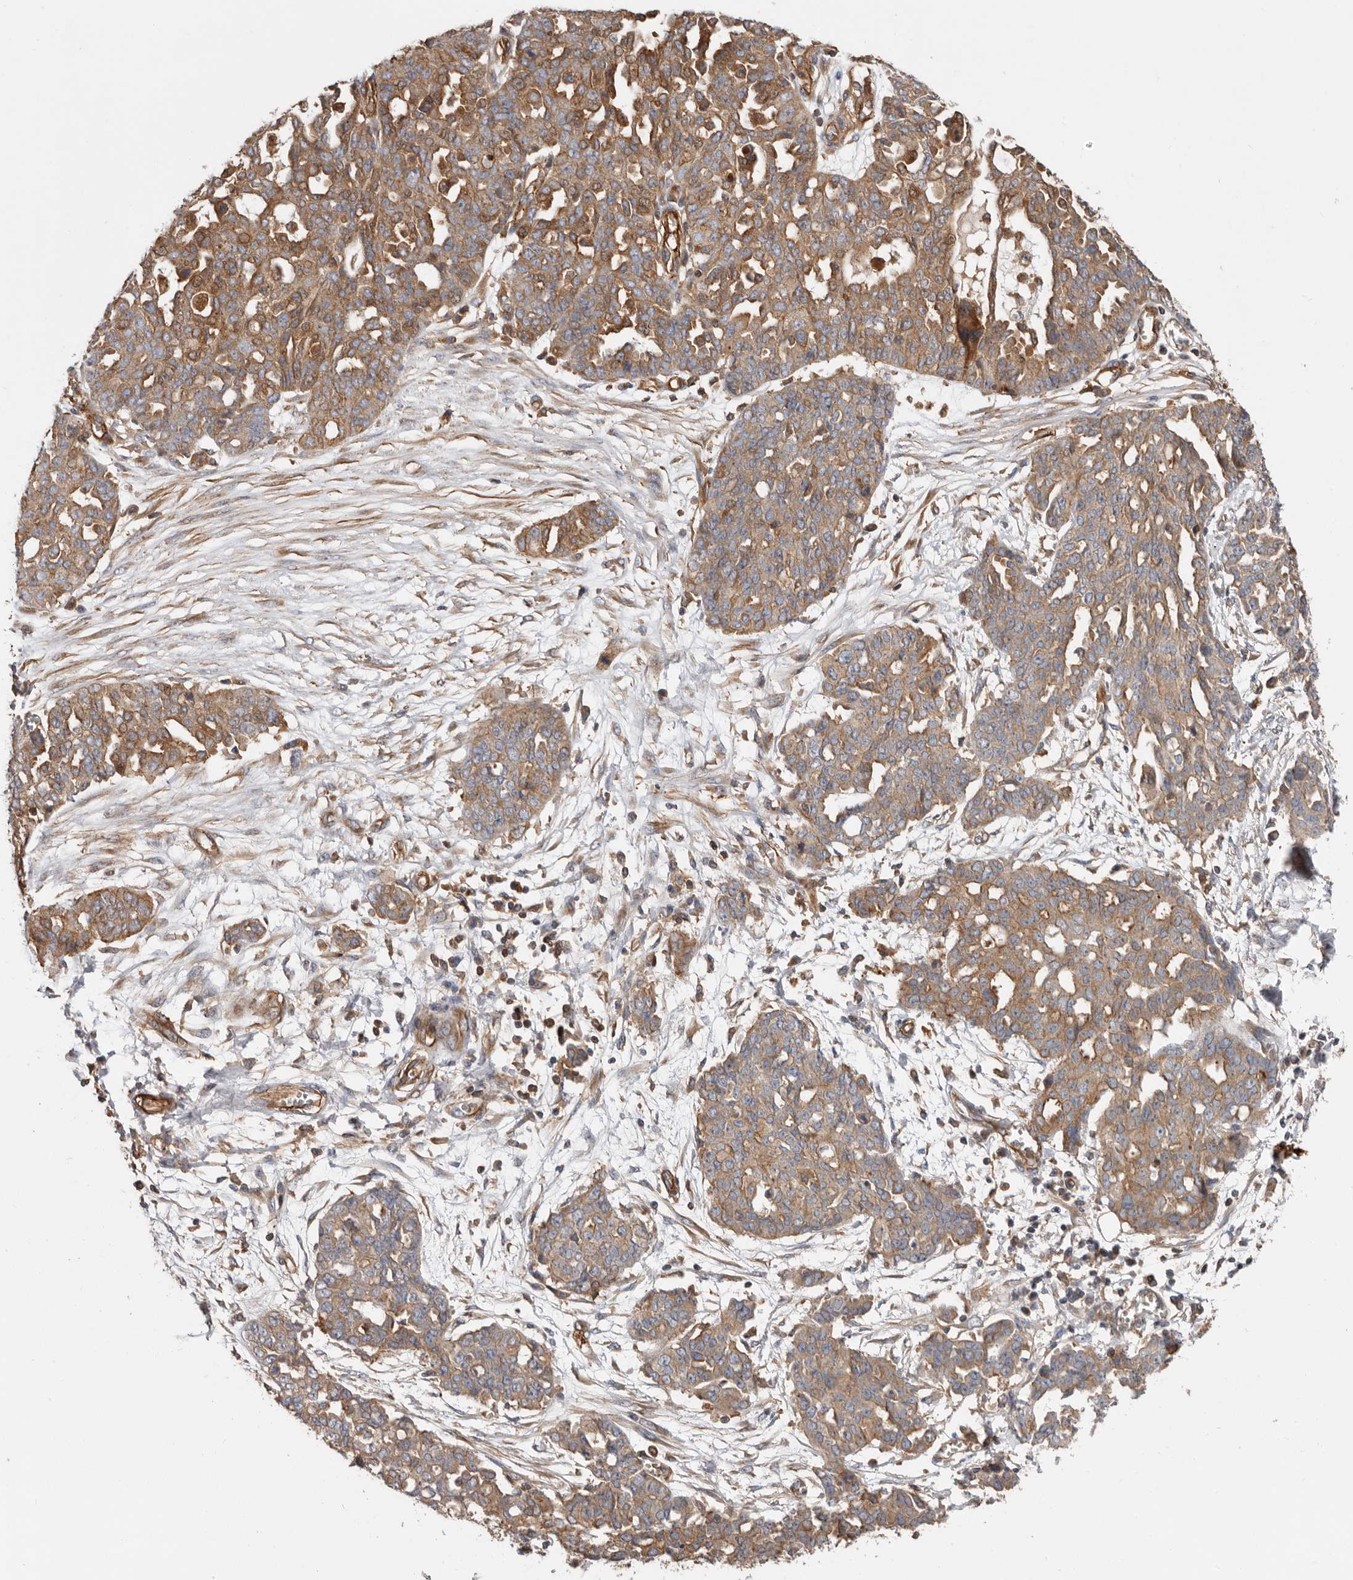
{"staining": {"intensity": "moderate", "quantity": ">75%", "location": "cytoplasmic/membranous"}, "tissue": "ovarian cancer", "cell_type": "Tumor cells", "image_type": "cancer", "snomed": [{"axis": "morphology", "description": "Cystadenocarcinoma, serous, NOS"}, {"axis": "topography", "description": "Soft tissue"}, {"axis": "topography", "description": "Ovary"}], "caption": "IHC micrograph of ovarian cancer stained for a protein (brown), which exhibits medium levels of moderate cytoplasmic/membranous positivity in about >75% of tumor cells.", "gene": "TMC7", "patient": {"sex": "female", "age": 57}}